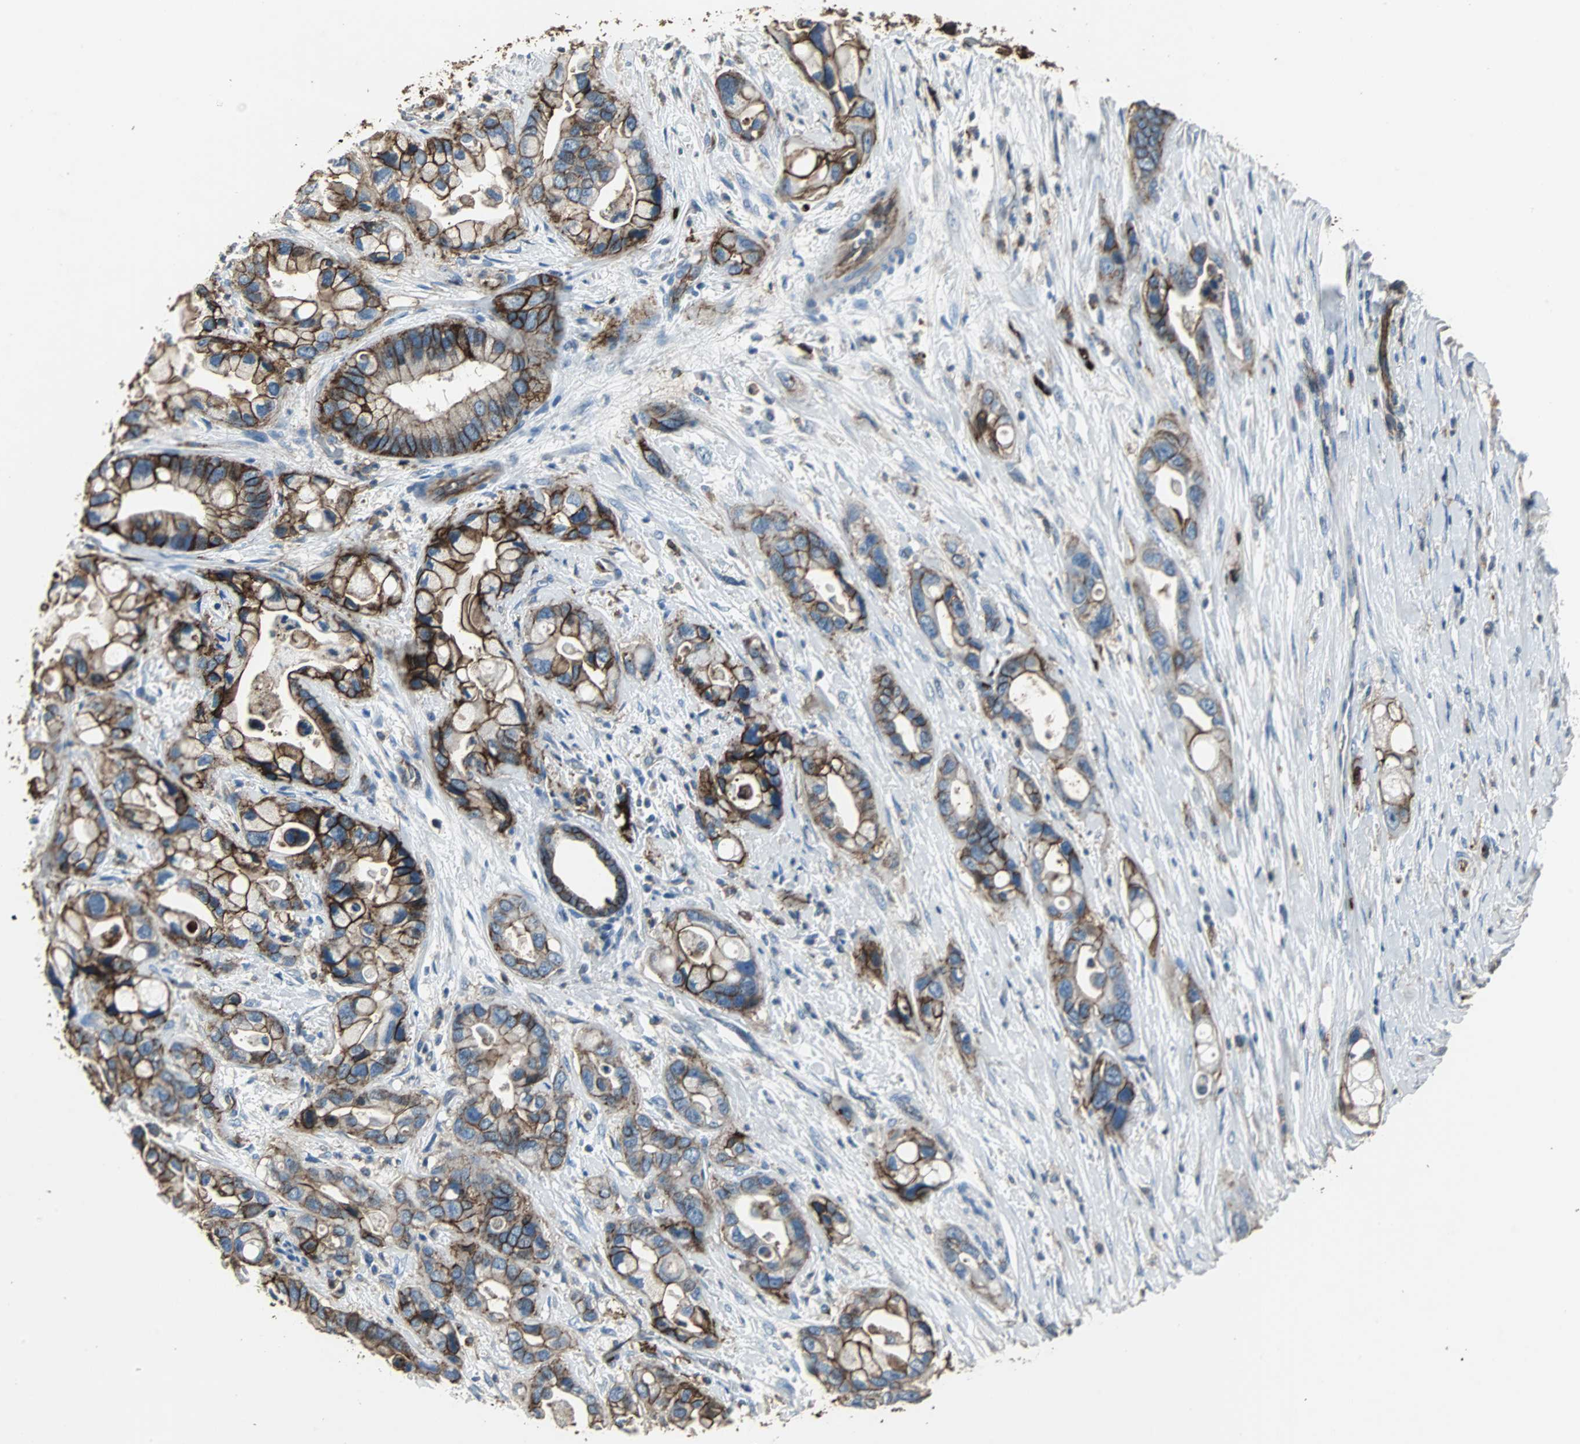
{"staining": {"intensity": "strong", "quantity": ">75%", "location": "cytoplasmic/membranous"}, "tissue": "pancreatic cancer", "cell_type": "Tumor cells", "image_type": "cancer", "snomed": [{"axis": "morphology", "description": "Adenocarcinoma, NOS"}, {"axis": "topography", "description": "Pancreas"}], "caption": "A photomicrograph showing strong cytoplasmic/membranous expression in approximately >75% of tumor cells in pancreatic cancer, as visualized by brown immunohistochemical staining.", "gene": "F11R", "patient": {"sex": "female", "age": 77}}